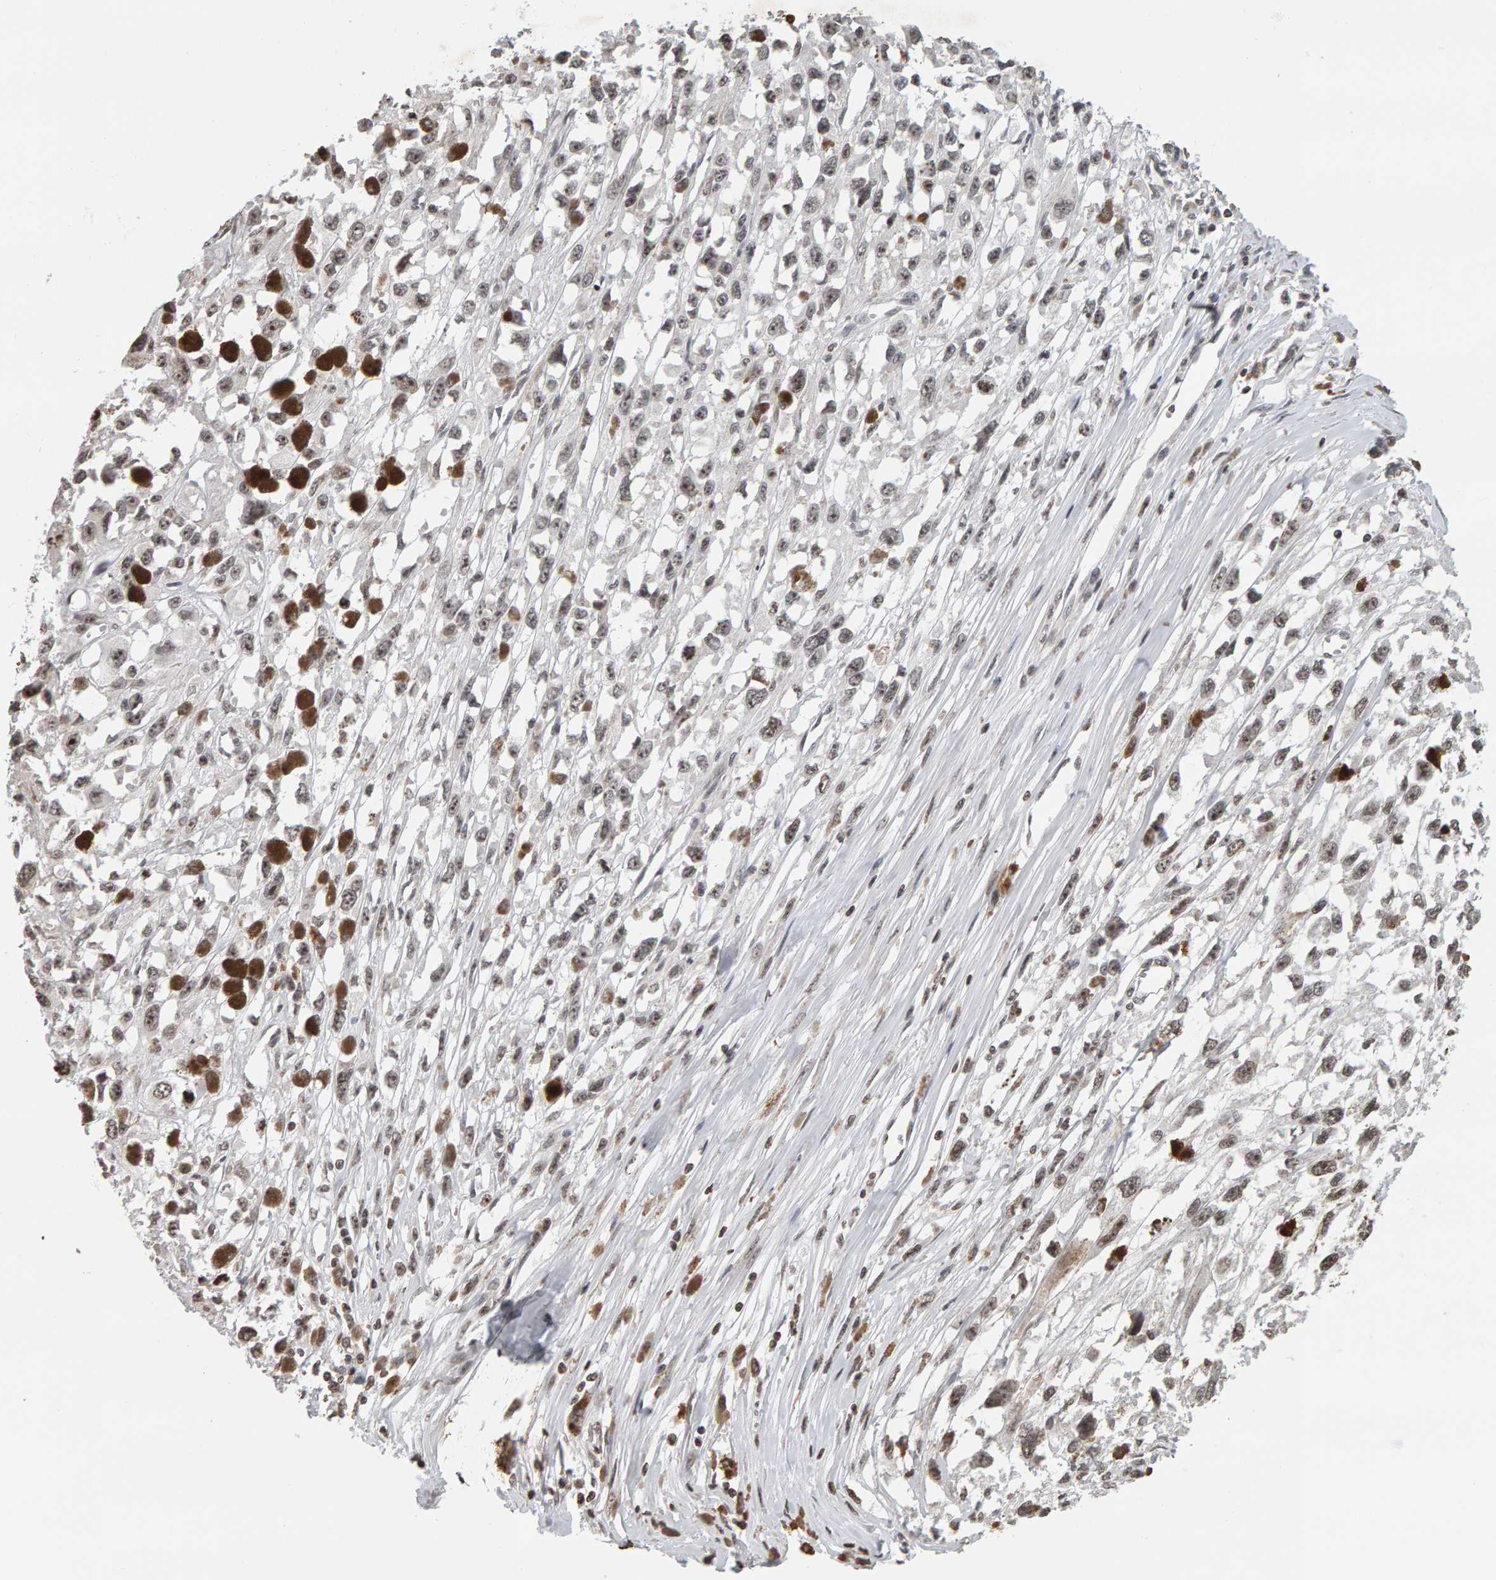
{"staining": {"intensity": "weak", "quantity": ">75%", "location": "nuclear"}, "tissue": "melanoma", "cell_type": "Tumor cells", "image_type": "cancer", "snomed": [{"axis": "morphology", "description": "Malignant melanoma, Metastatic site"}, {"axis": "topography", "description": "Lymph node"}], "caption": "Immunohistochemical staining of human malignant melanoma (metastatic site) shows weak nuclear protein staining in about >75% of tumor cells. The staining is performed using DAB brown chromogen to label protein expression. The nuclei are counter-stained blue using hematoxylin.", "gene": "AFF4", "patient": {"sex": "male", "age": 59}}